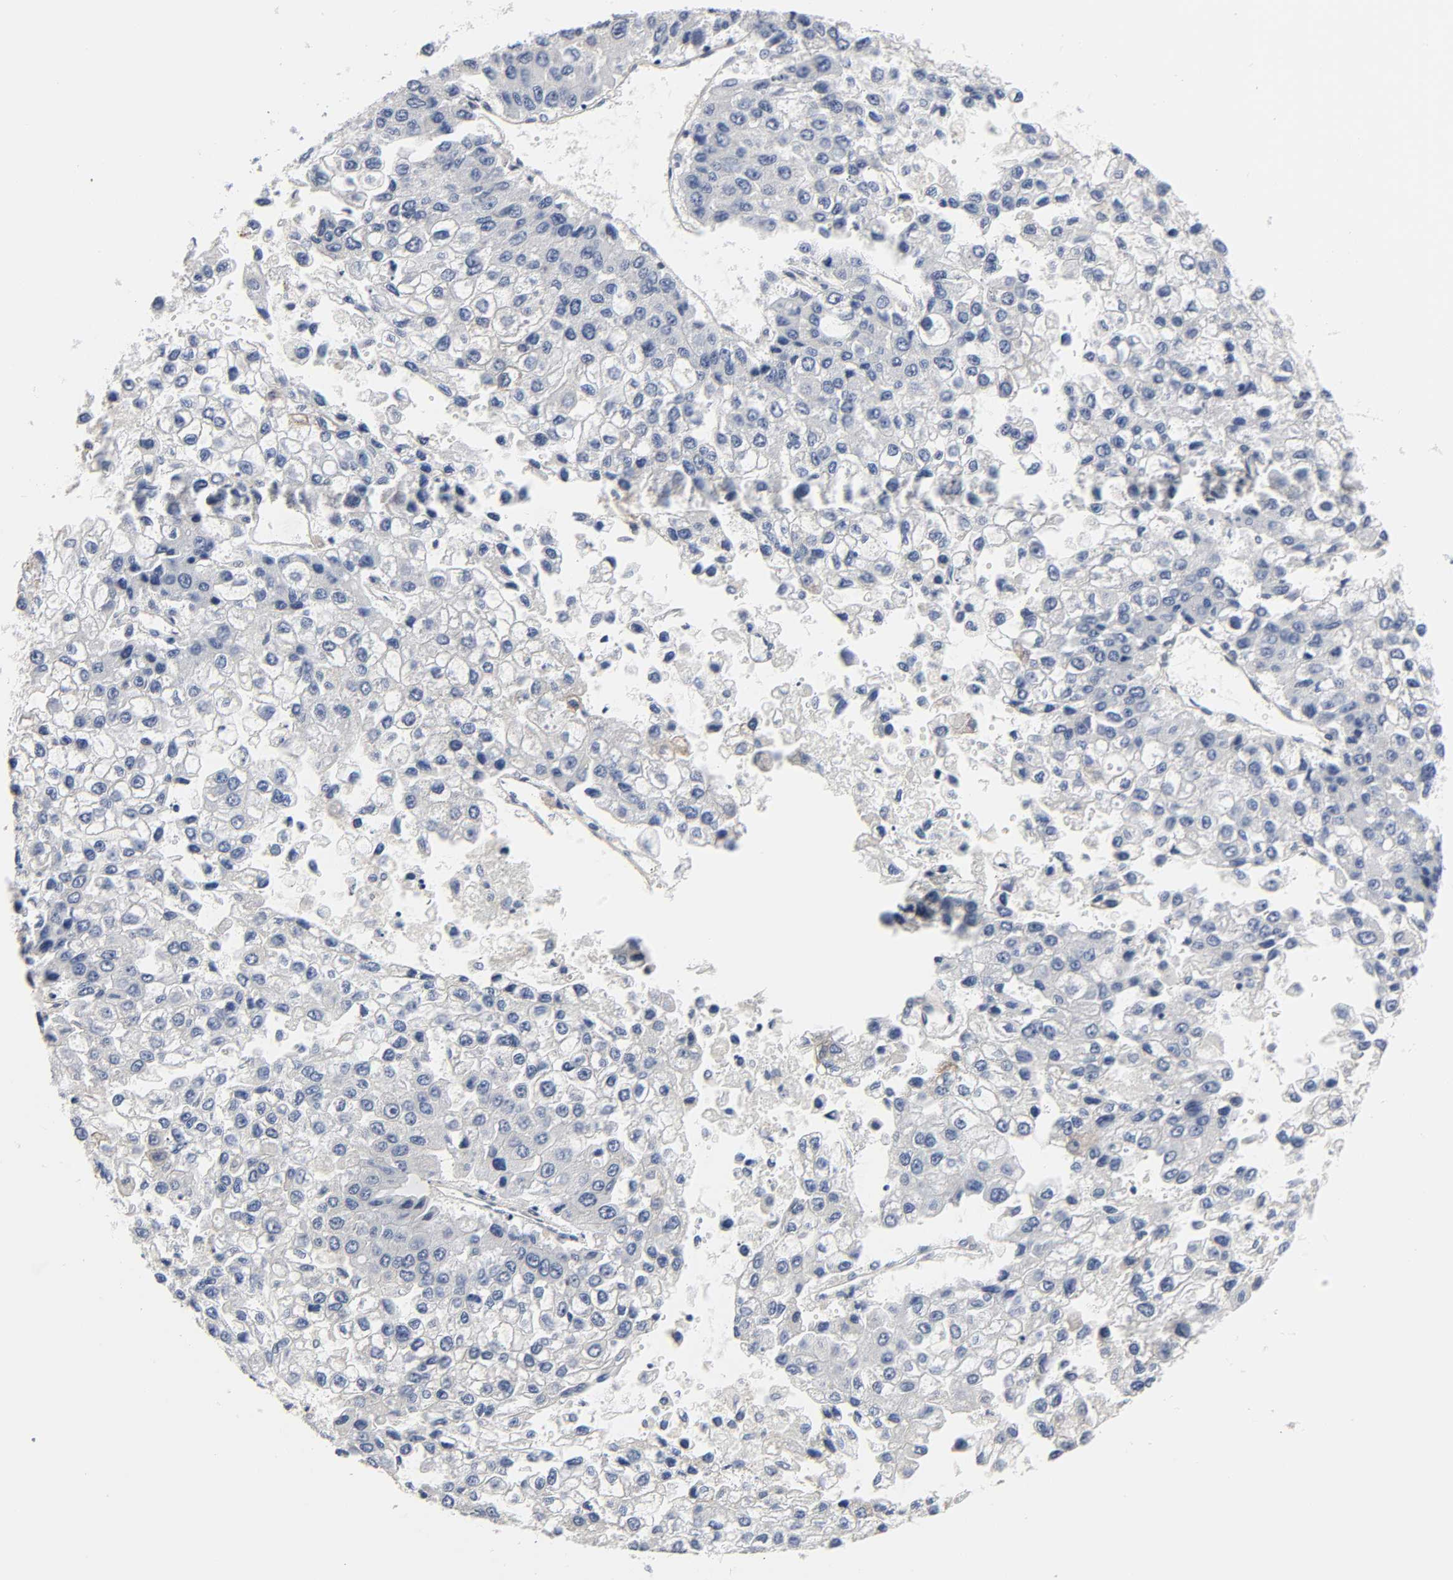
{"staining": {"intensity": "negative", "quantity": "none", "location": "none"}, "tissue": "liver cancer", "cell_type": "Tumor cells", "image_type": "cancer", "snomed": [{"axis": "morphology", "description": "Carcinoma, Hepatocellular, NOS"}, {"axis": "topography", "description": "Liver"}], "caption": "A photomicrograph of liver cancer (hepatocellular carcinoma) stained for a protein shows no brown staining in tumor cells.", "gene": "DDX10", "patient": {"sex": "female", "age": 66}}